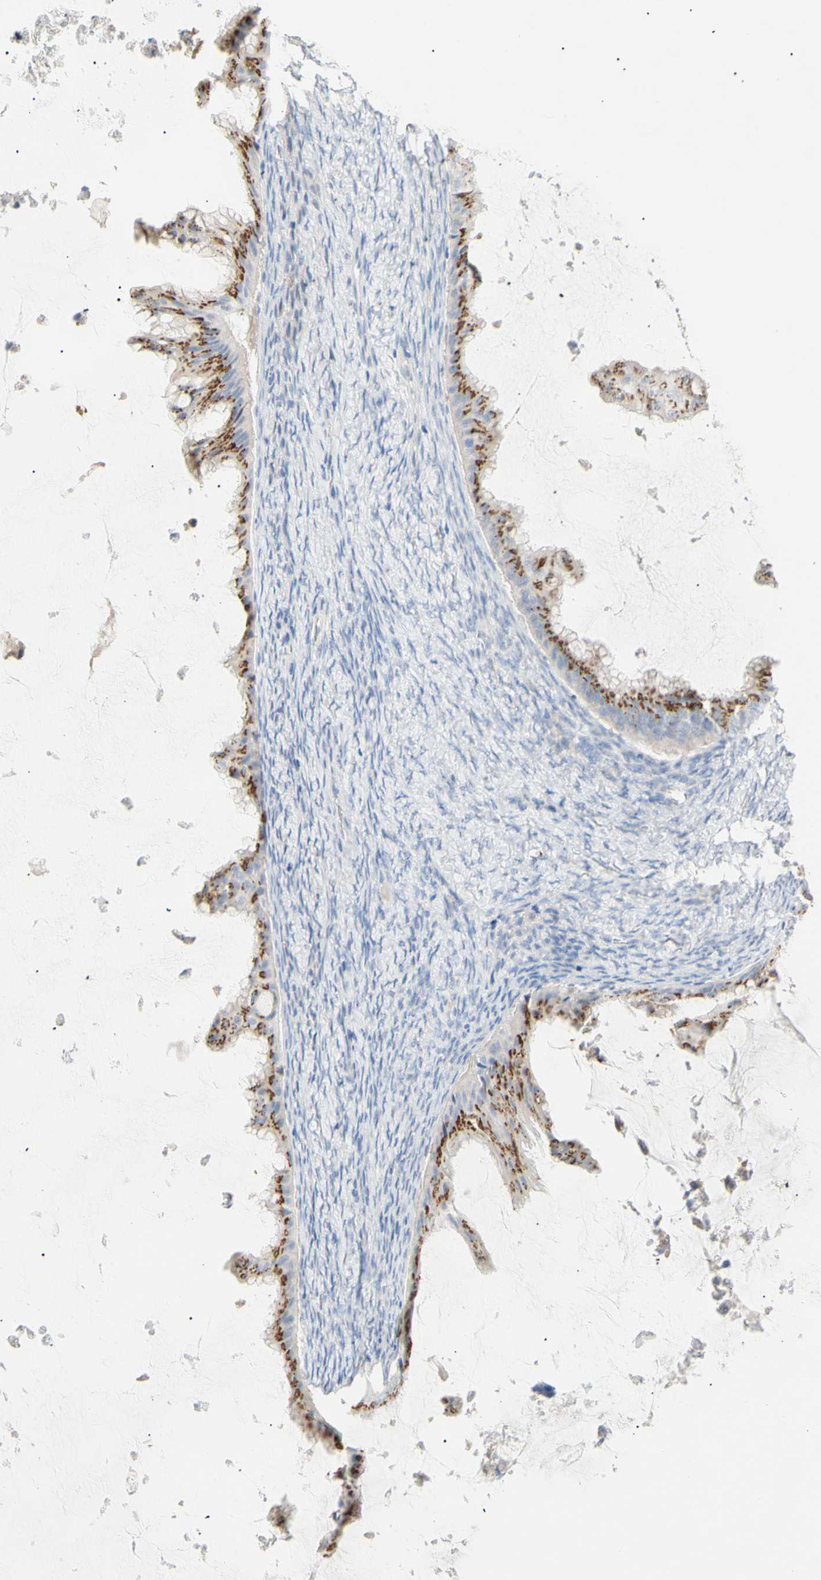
{"staining": {"intensity": "moderate", "quantity": ">75%", "location": "cytoplasmic/membranous"}, "tissue": "ovarian cancer", "cell_type": "Tumor cells", "image_type": "cancer", "snomed": [{"axis": "morphology", "description": "Cystadenocarcinoma, mucinous, NOS"}, {"axis": "topography", "description": "Ovary"}], "caption": "Human ovarian cancer (mucinous cystadenocarcinoma) stained with a protein marker reveals moderate staining in tumor cells.", "gene": "B4GALNT3", "patient": {"sex": "female", "age": 61}}